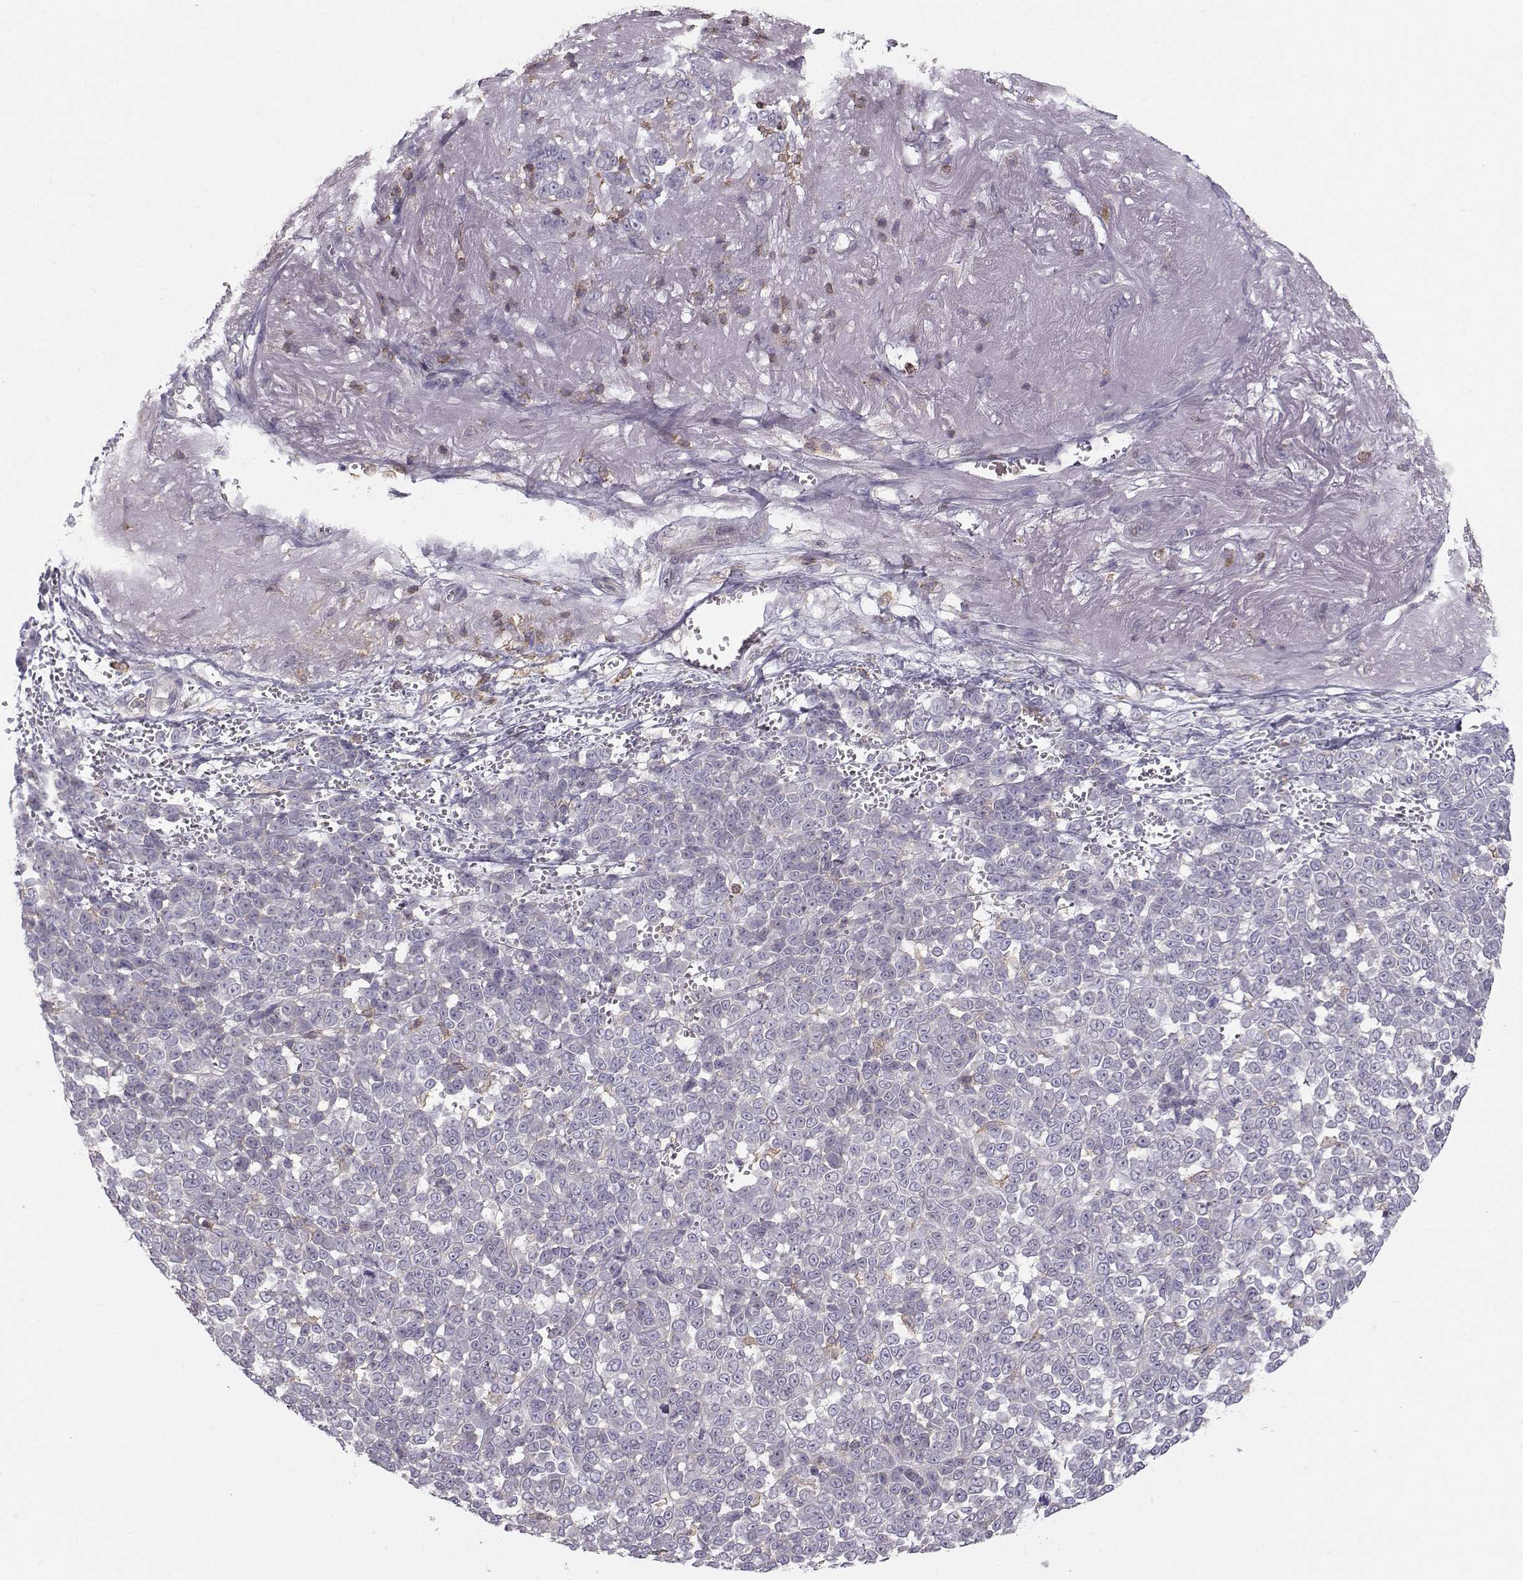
{"staining": {"intensity": "negative", "quantity": "none", "location": "none"}, "tissue": "melanoma", "cell_type": "Tumor cells", "image_type": "cancer", "snomed": [{"axis": "morphology", "description": "Malignant melanoma, NOS"}, {"axis": "topography", "description": "Skin"}], "caption": "This is a photomicrograph of immunohistochemistry staining of melanoma, which shows no staining in tumor cells. (DAB immunohistochemistry (IHC) with hematoxylin counter stain).", "gene": "ZBTB32", "patient": {"sex": "female", "age": 95}}